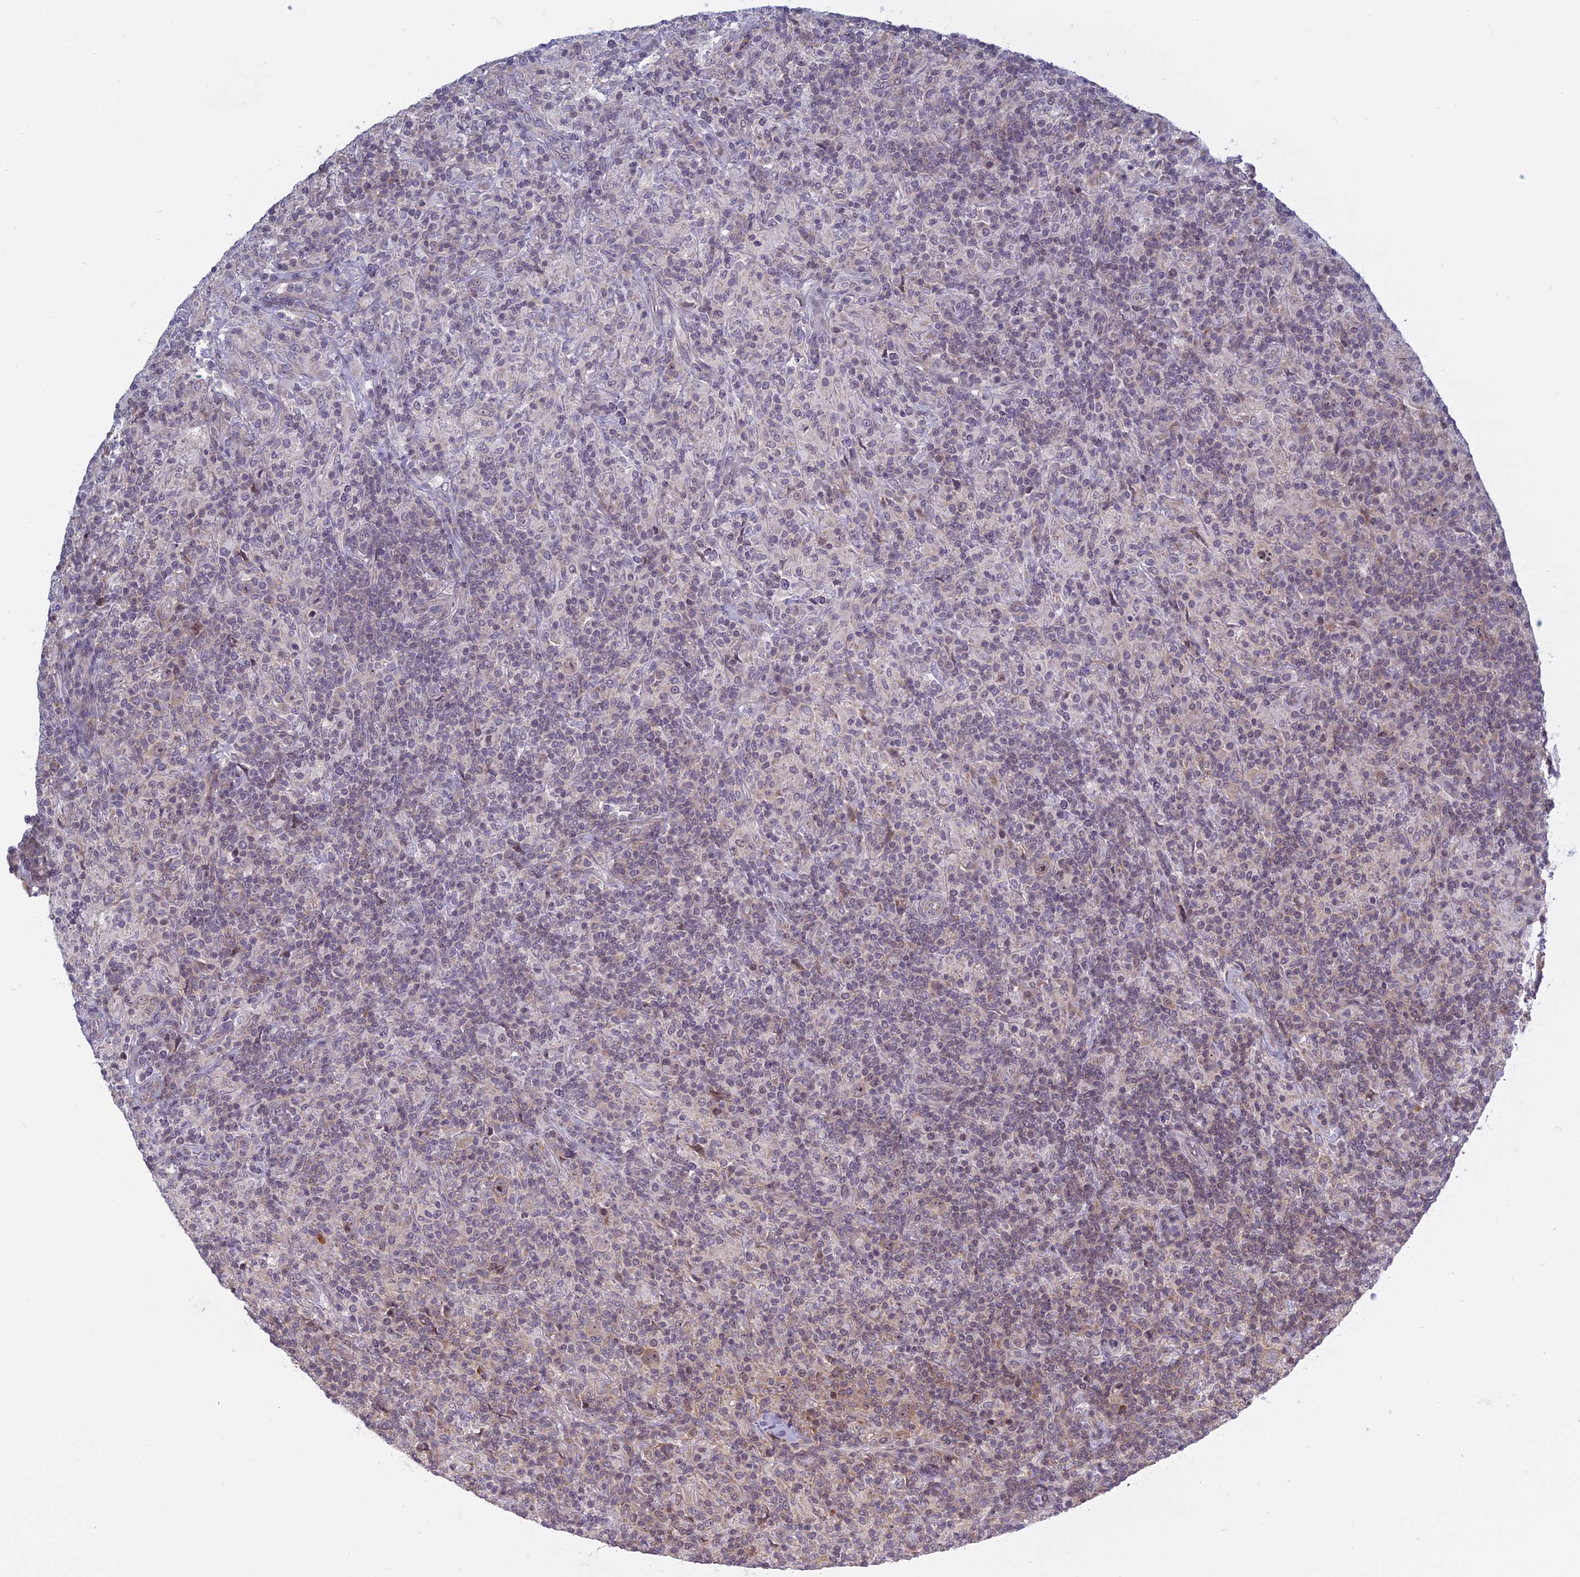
{"staining": {"intensity": "negative", "quantity": "none", "location": "none"}, "tissue": "lymphoma", "cell_type": "Tumor cells", "image_type": "cancer", "snomed": [{"axis": "morphology", "description": "Hodgkin's disease, NOS"}, {"axis": "topography", "description": "Lymph node"}], "caption": "IHC of lymphoma shows no staining in tumor cells.", "gene": "RPS19BP1", "patient": {"sex": "male", "age": 70}}